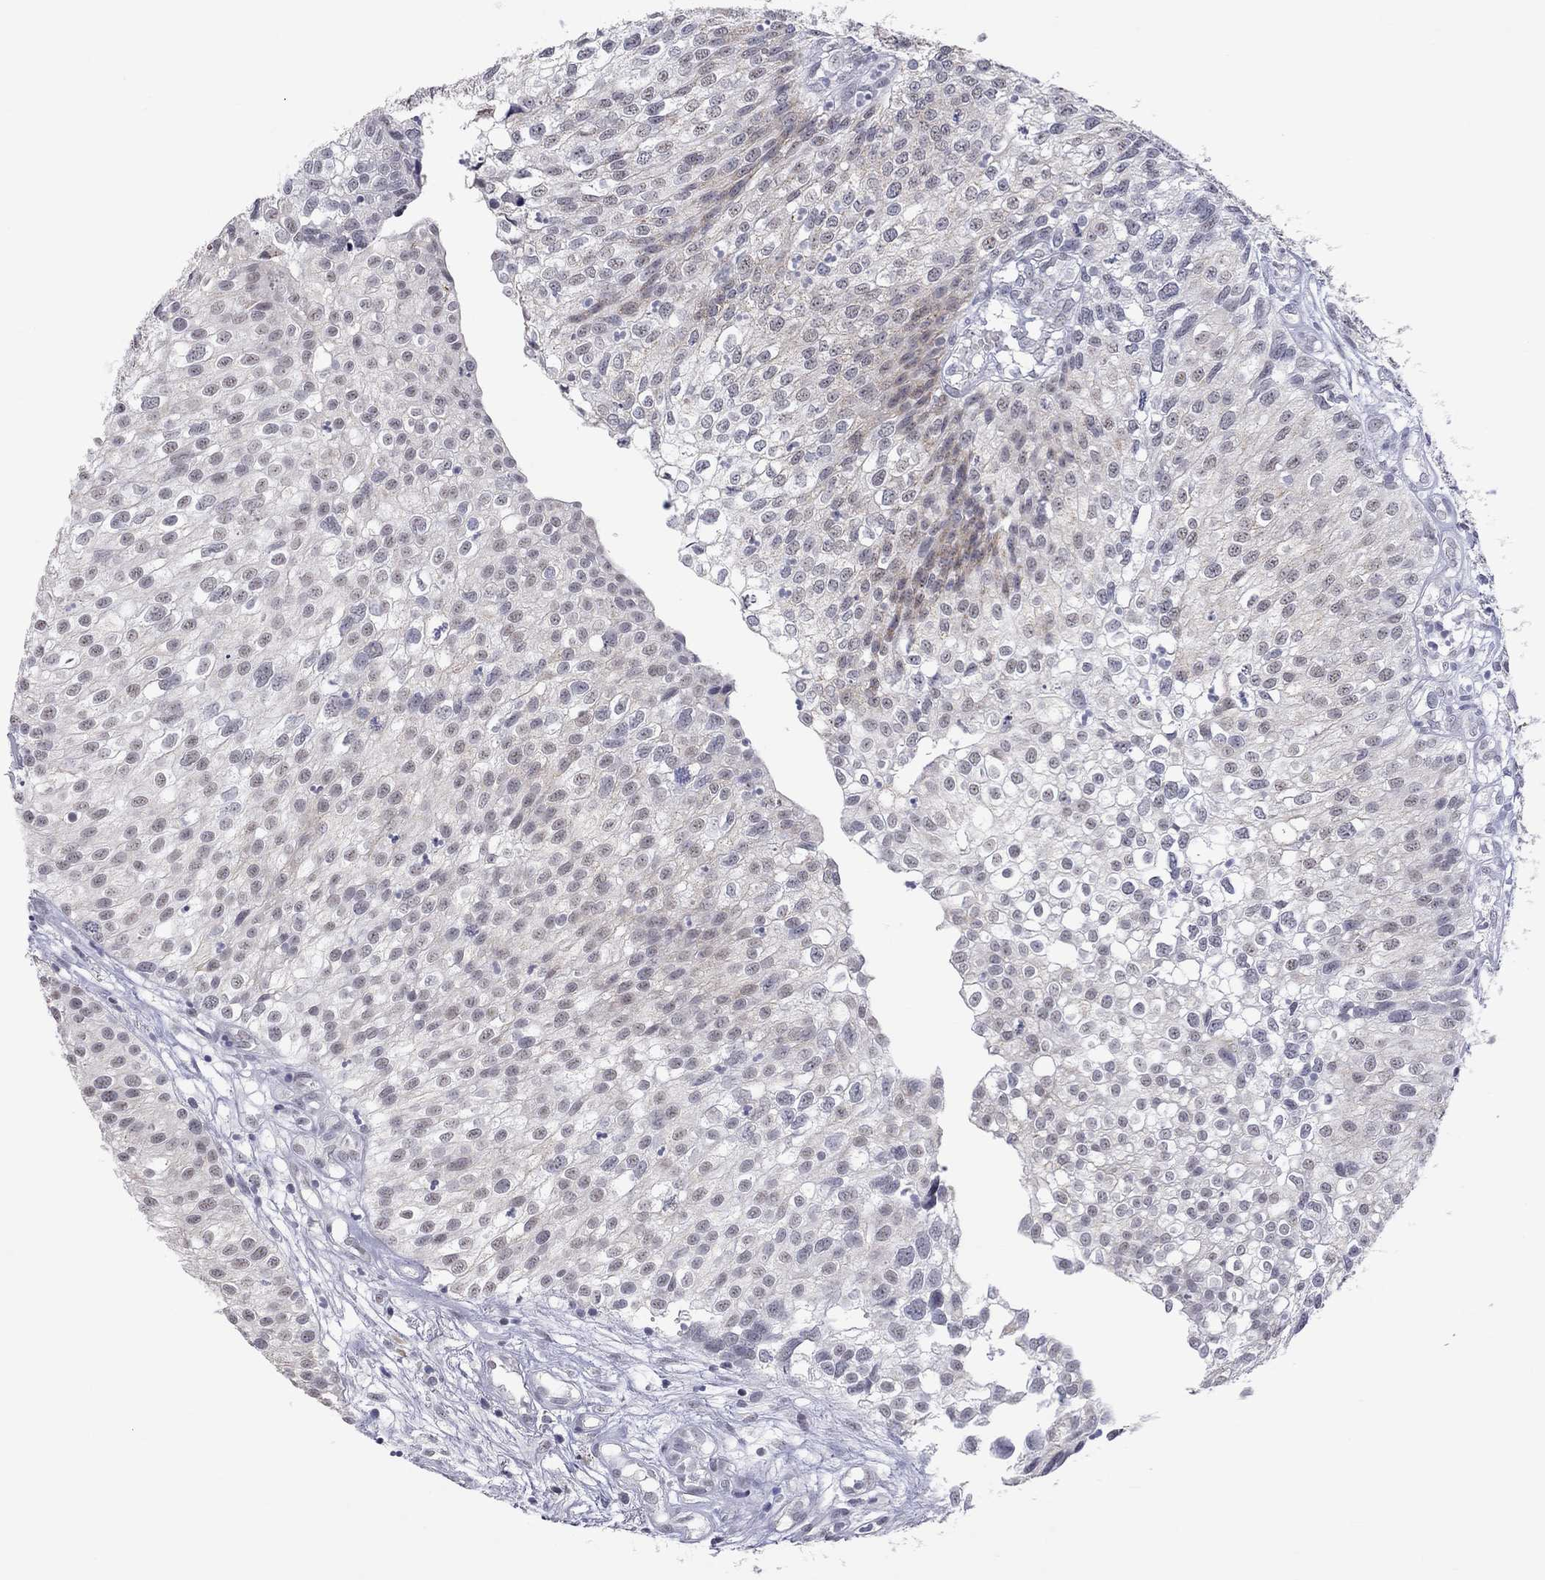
{"staining": {"intensity": "weak", "quantity": "<25%", "location": "cytoplasmic/membranous"}, "tissue": "urothelial cancer", "cell_type": "Tumor cells", "image_type": "cancer", "snomed": [{"axis": "morphology", "description": "Urothelial carcinoma, High grade"}, {"axis": "topography", "description": "Urinary bladder"}], "caption": "The image exhibits no significant staining in tumor cells of urothelial carcinoma (high-grade). The staining is performed using DAB brown chromogen with nuclei counter-stained in using hematoxylin.", "gene": "TMEM143", "patient": {"sex": "female", "age": 79}}